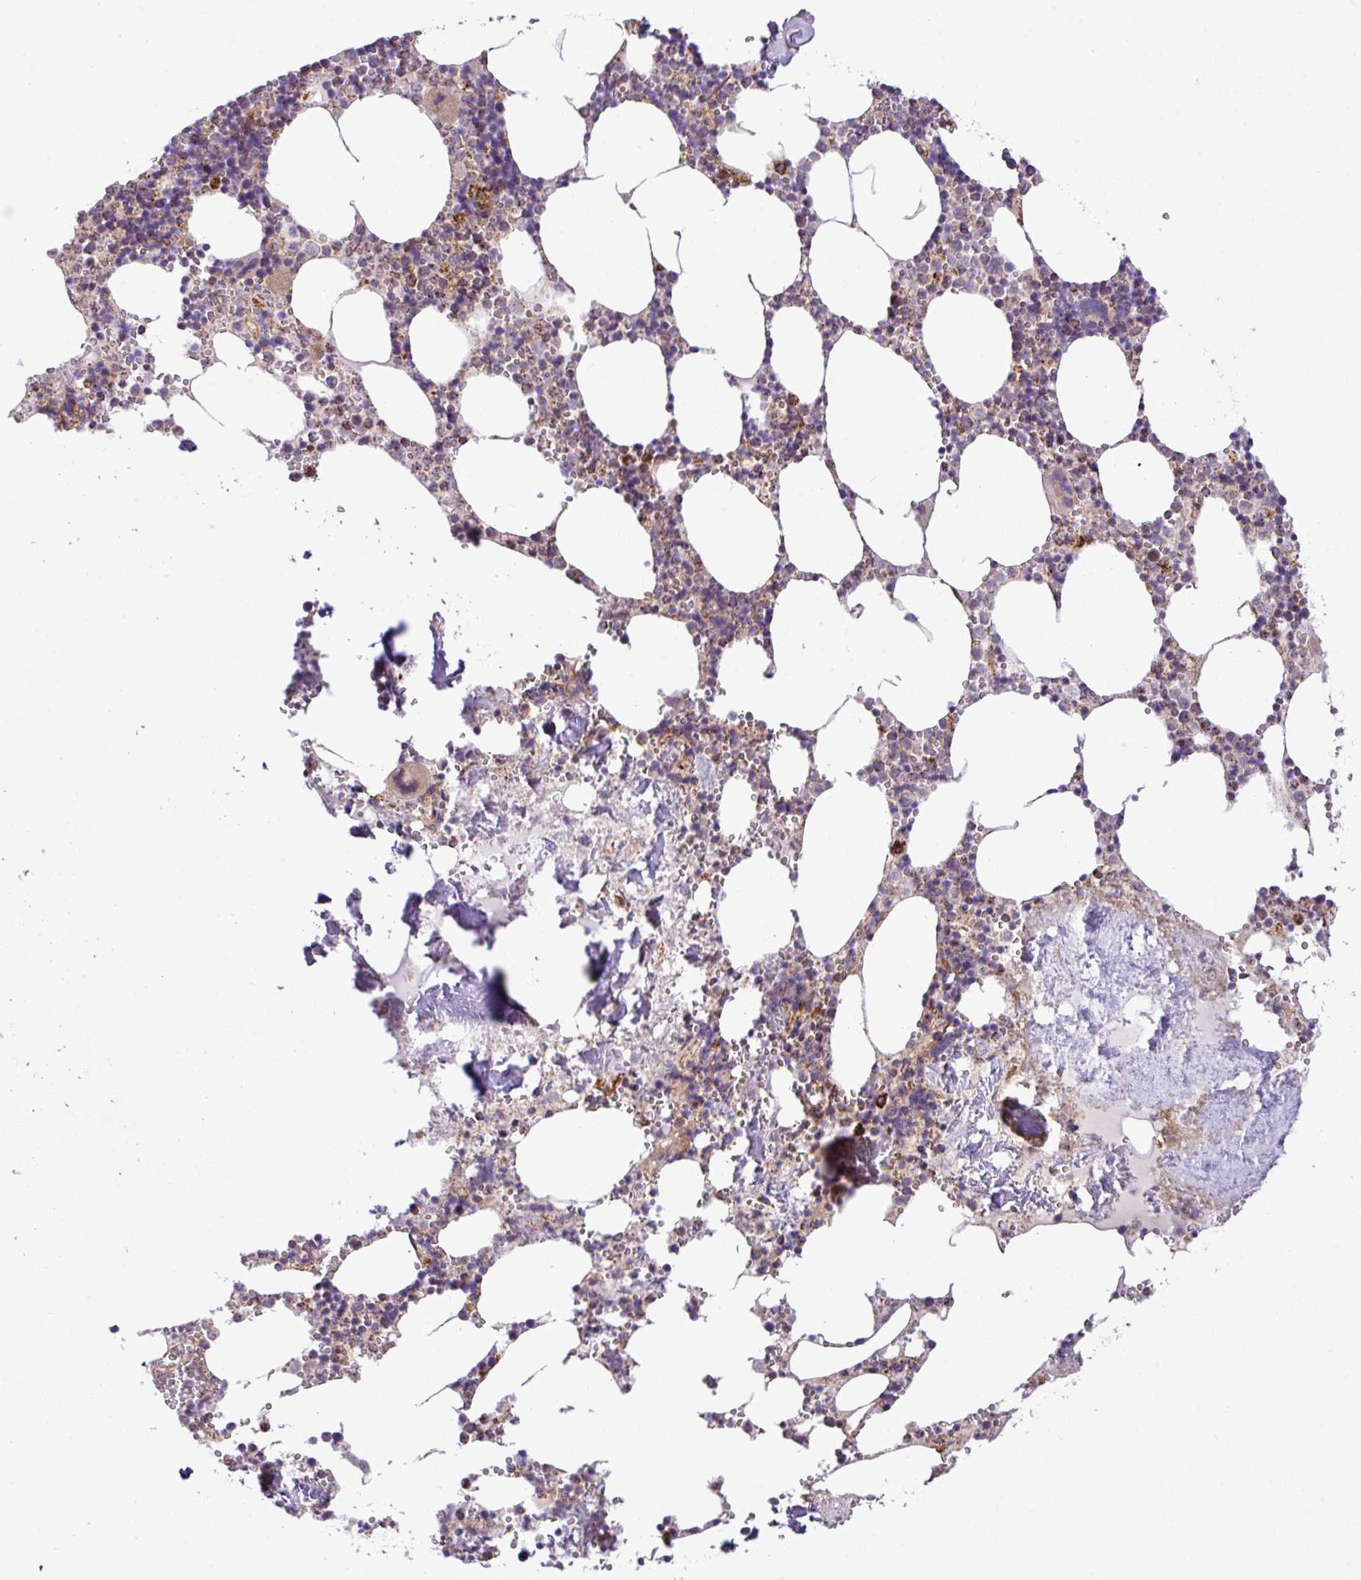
{"staining": {"intensity": "strong", "quantity": "<25%", "location": "cytoplasmic/membranous"}, "tissue": "bone marrow", "cell_type": "Hematopoietic cells", "image_type": "normal", "snomed": [{"axis": "morphology", "description": "Normal tissue, NOS"}, {"axis": "topography", "description": "Bone marrow"}], "caption": "Hematopoietic cells exhibit strong cytoplasmic/membranous expression in approximately <25% of cells in unremarkable bone marrow.", "gene": "ZNF569", "patient": {"sex": "male", "age": 54}}